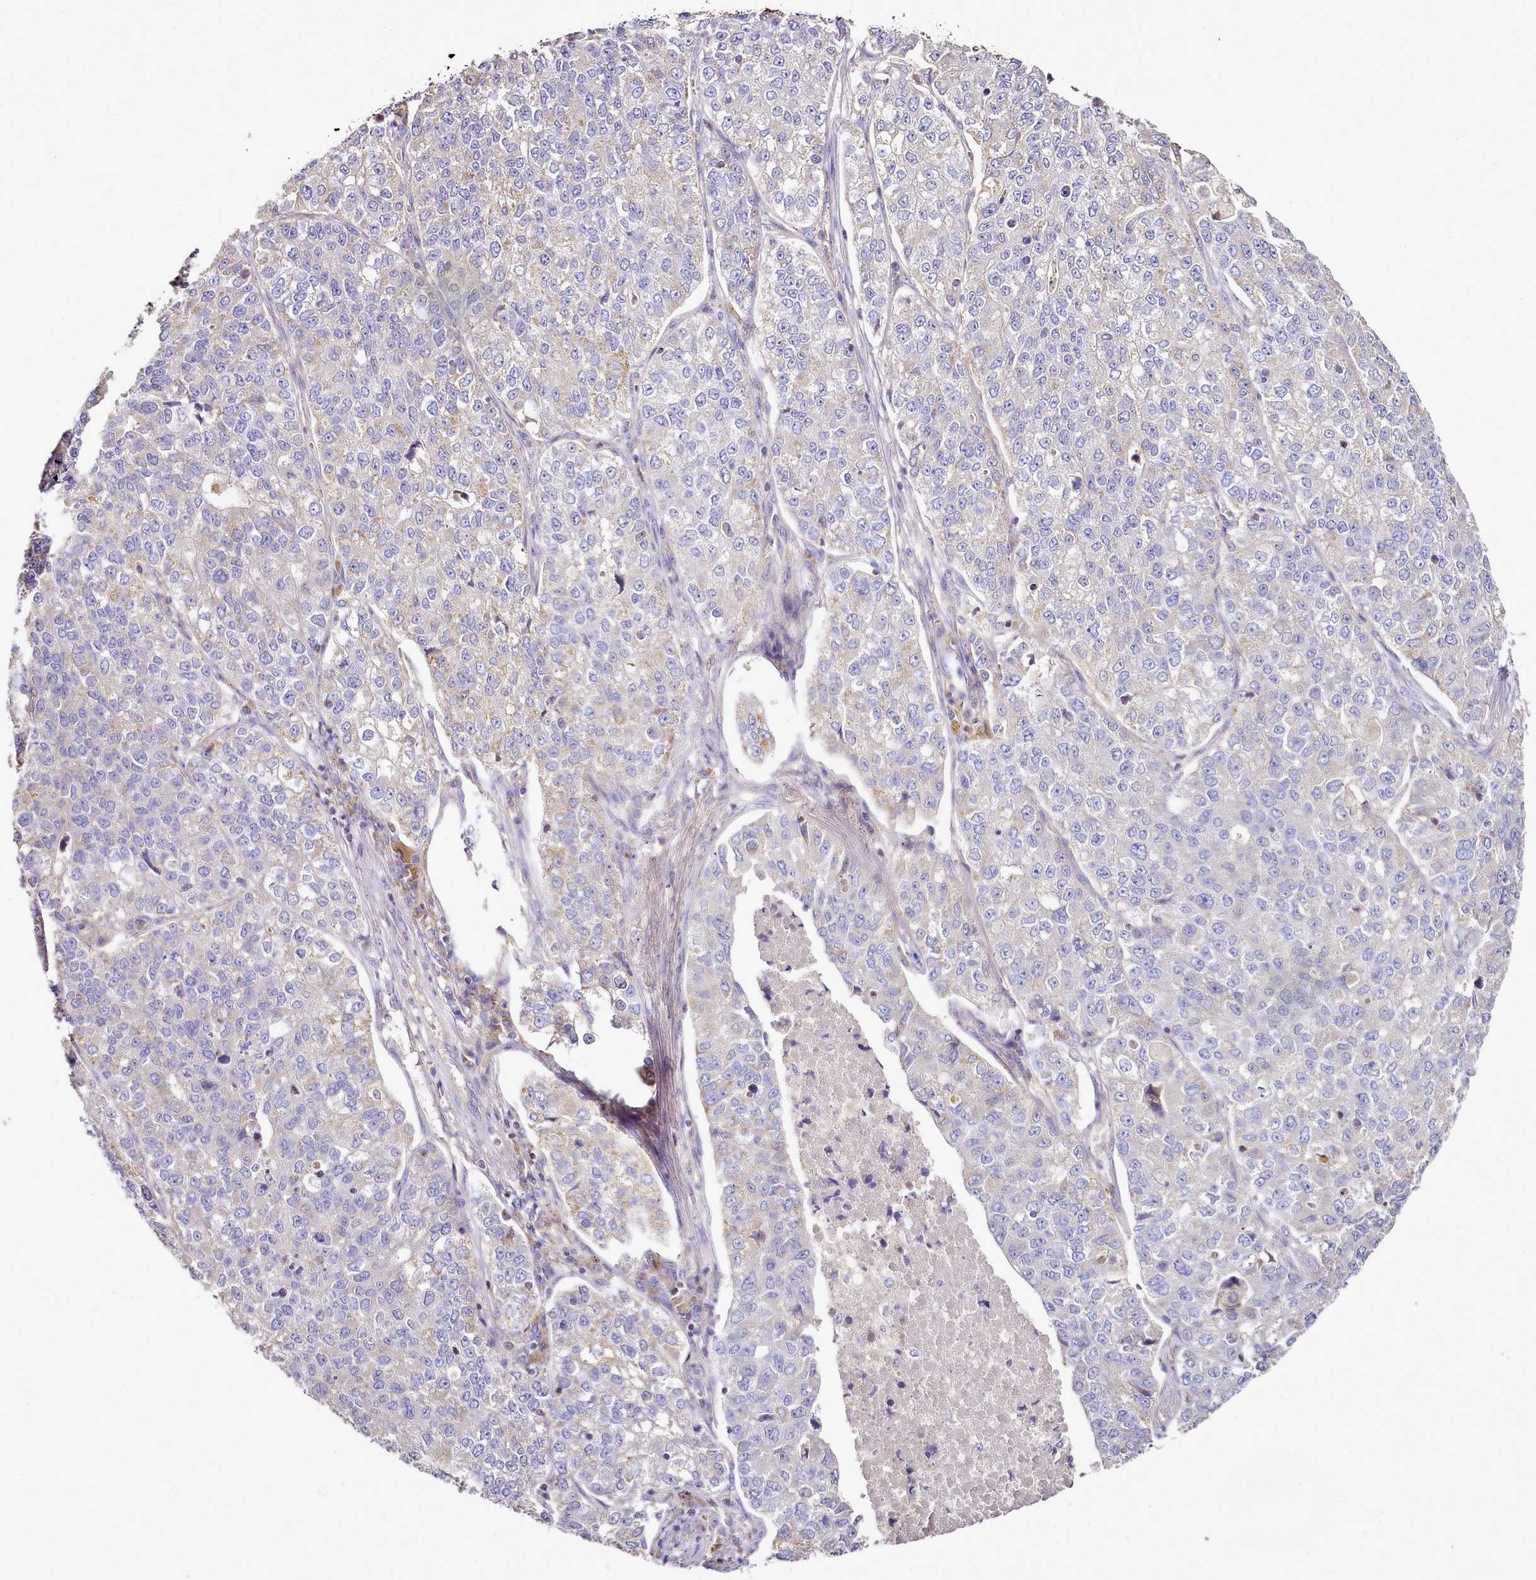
{"staining": {"intensity": "negative", "quantity": "none", "location": "none"}, "tissue": "lung cancer", "cell_type": "Tumor cells", "image_type": "cancer", "snomed": [{"axis": "morphology", "description": "Adenocarcinoma, NOS"}, {"axis": "topography", "description": "Lung"}], "caption": "Immunohistochemical staining of human lung cancer (adenocarcinoma) shows no significant positivity in tumor cells.", "gene": "ACSS1", "patient": {"sex": "male", "age": 49}}